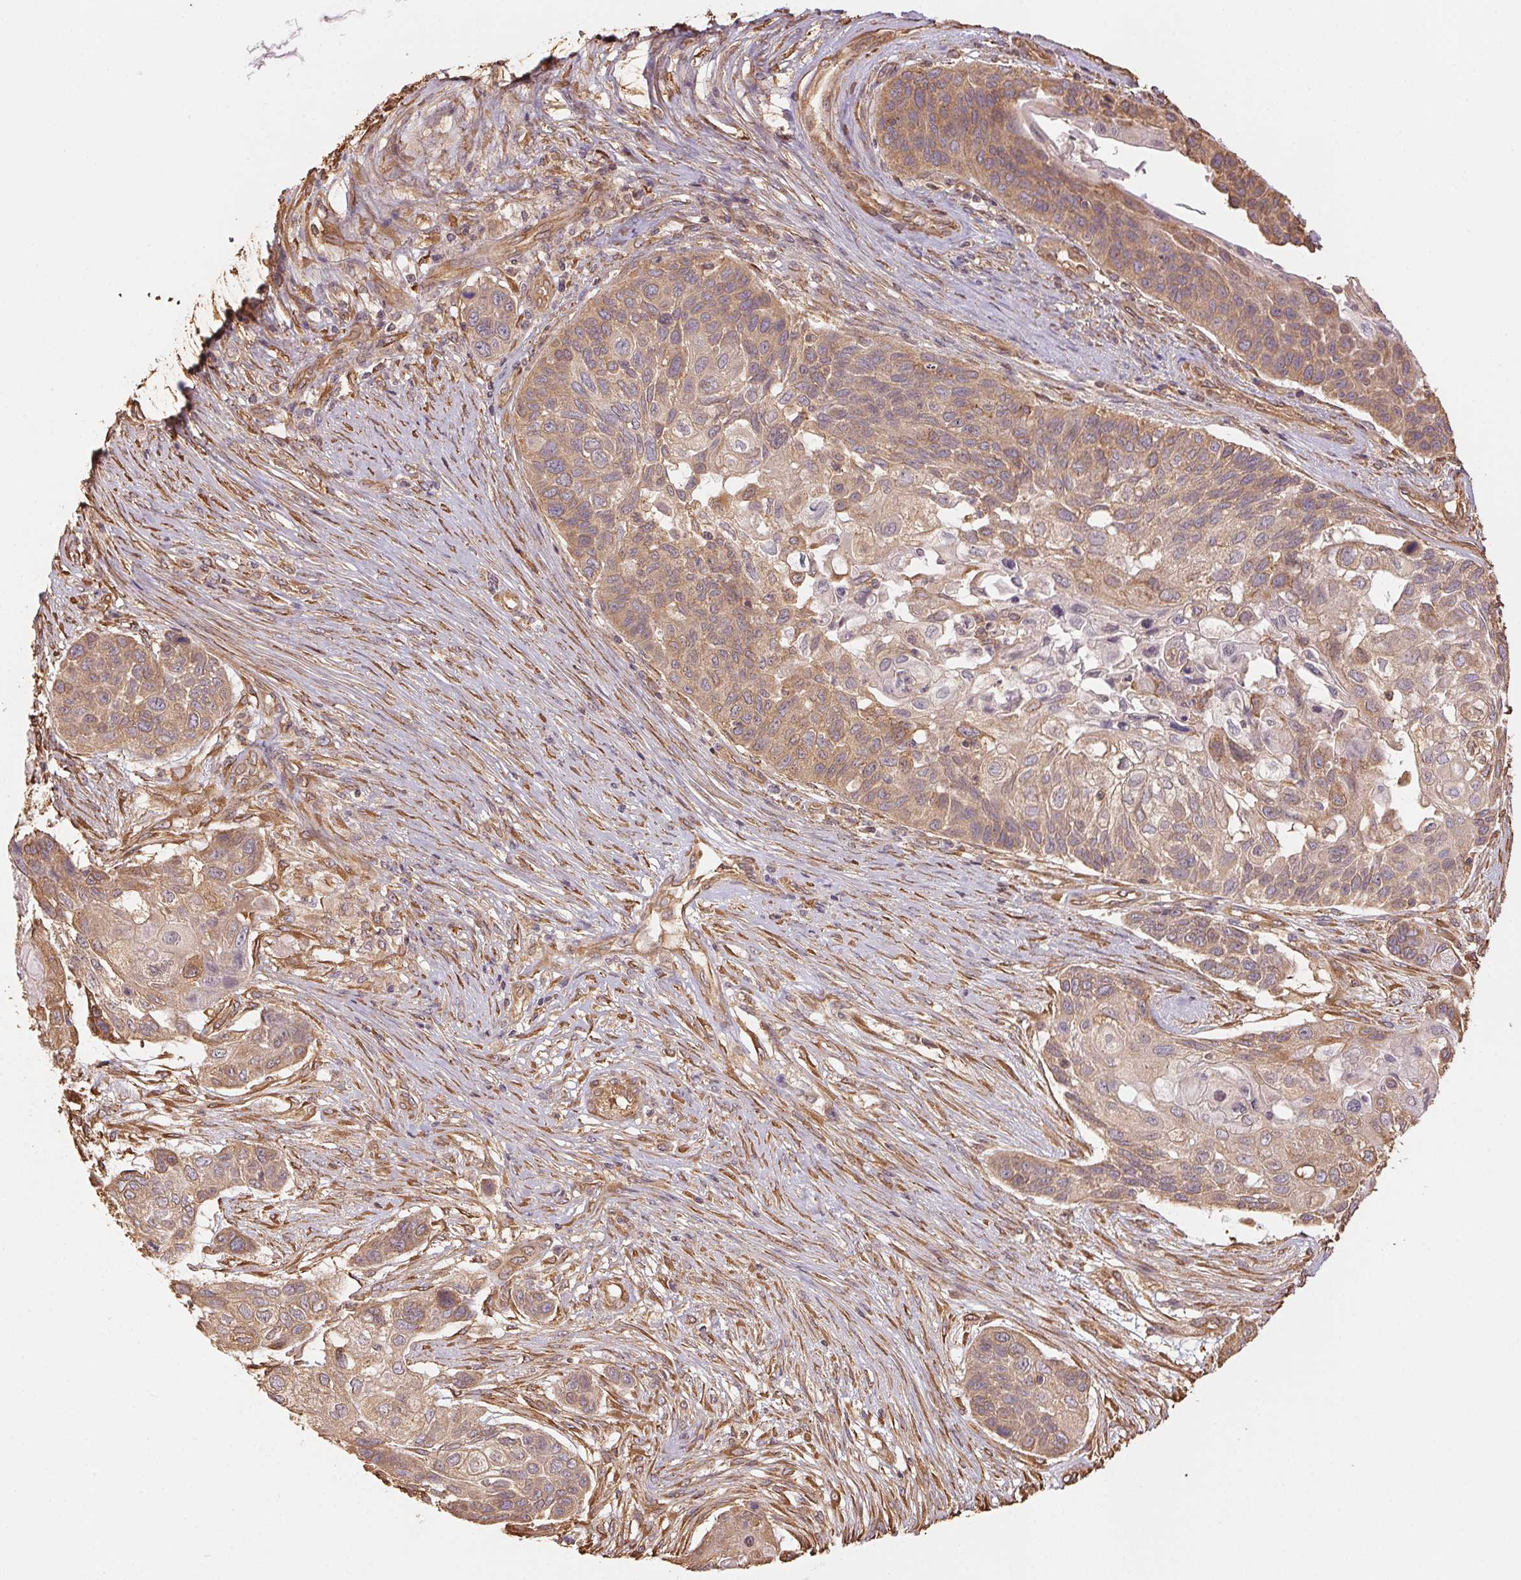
{"staining": {"intensity": "weak", "quantity": ">75%", "location": "cytoplasmic/membranous"}, "tissue": "lung cancer", "cell_type": "Tumor cells", "image_type": "cancer", "snomed": [{"axis": "morphology", "description": "Squamous cell carcinoma, NOS"}, {"axis": "topography", "description": "Lung"}], "caption": "This is an image of immunohistochemistry staining of lung cancer (squamous cell carcinoma), which shows weak staining in the cytoplasmic/membranous of tumor cells.", "gene": "C6orf163", "patient": {"sex": "male", "age": 69}}